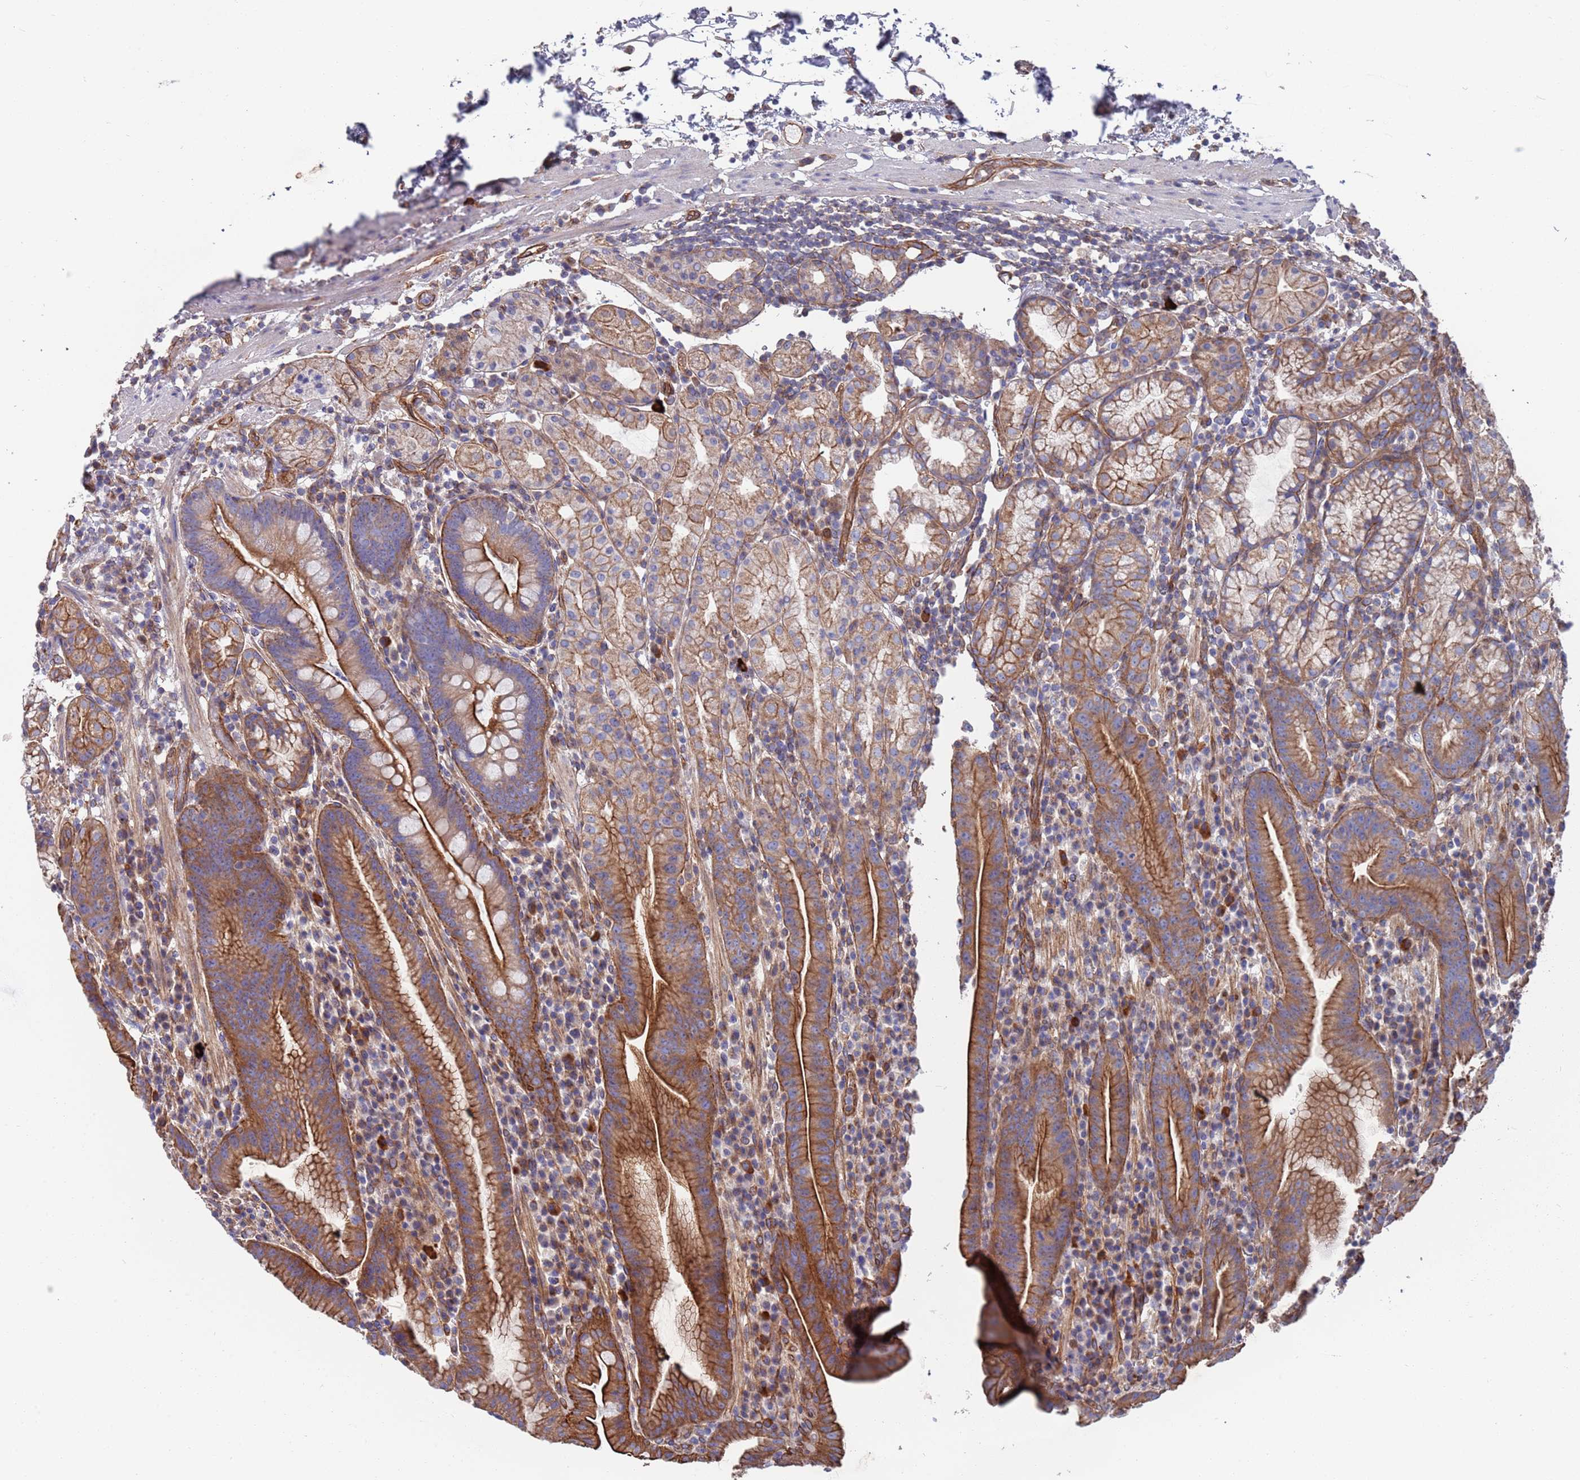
{"staining": {"intensity": "moderate", "quantity": ">75%", "location": "cytoplasmic/membranous"}, "tissue": "stomach", "cell_type": "Glandular cells", "image_type": "normal", "snomed": [{"axis": "morphology", "description": "Normal tissue, NOS"}, {"axis": "morphology", "description": "Inflammation, NOS"}, {"axis": "topography", "description": "Stomach"}], "caption": "Immunohistochemistry image of normal stomach: stomach stained using immunohistochemistry (IHC) shows medium levels of moderate protein expression localized specifically in the cytoplasmic/membranous of glandular cells, appearing as a cytoplasmic/membranous brown color.", "gene": "JAKMIP2", "patient": {"sex": "male", "age": 79}}